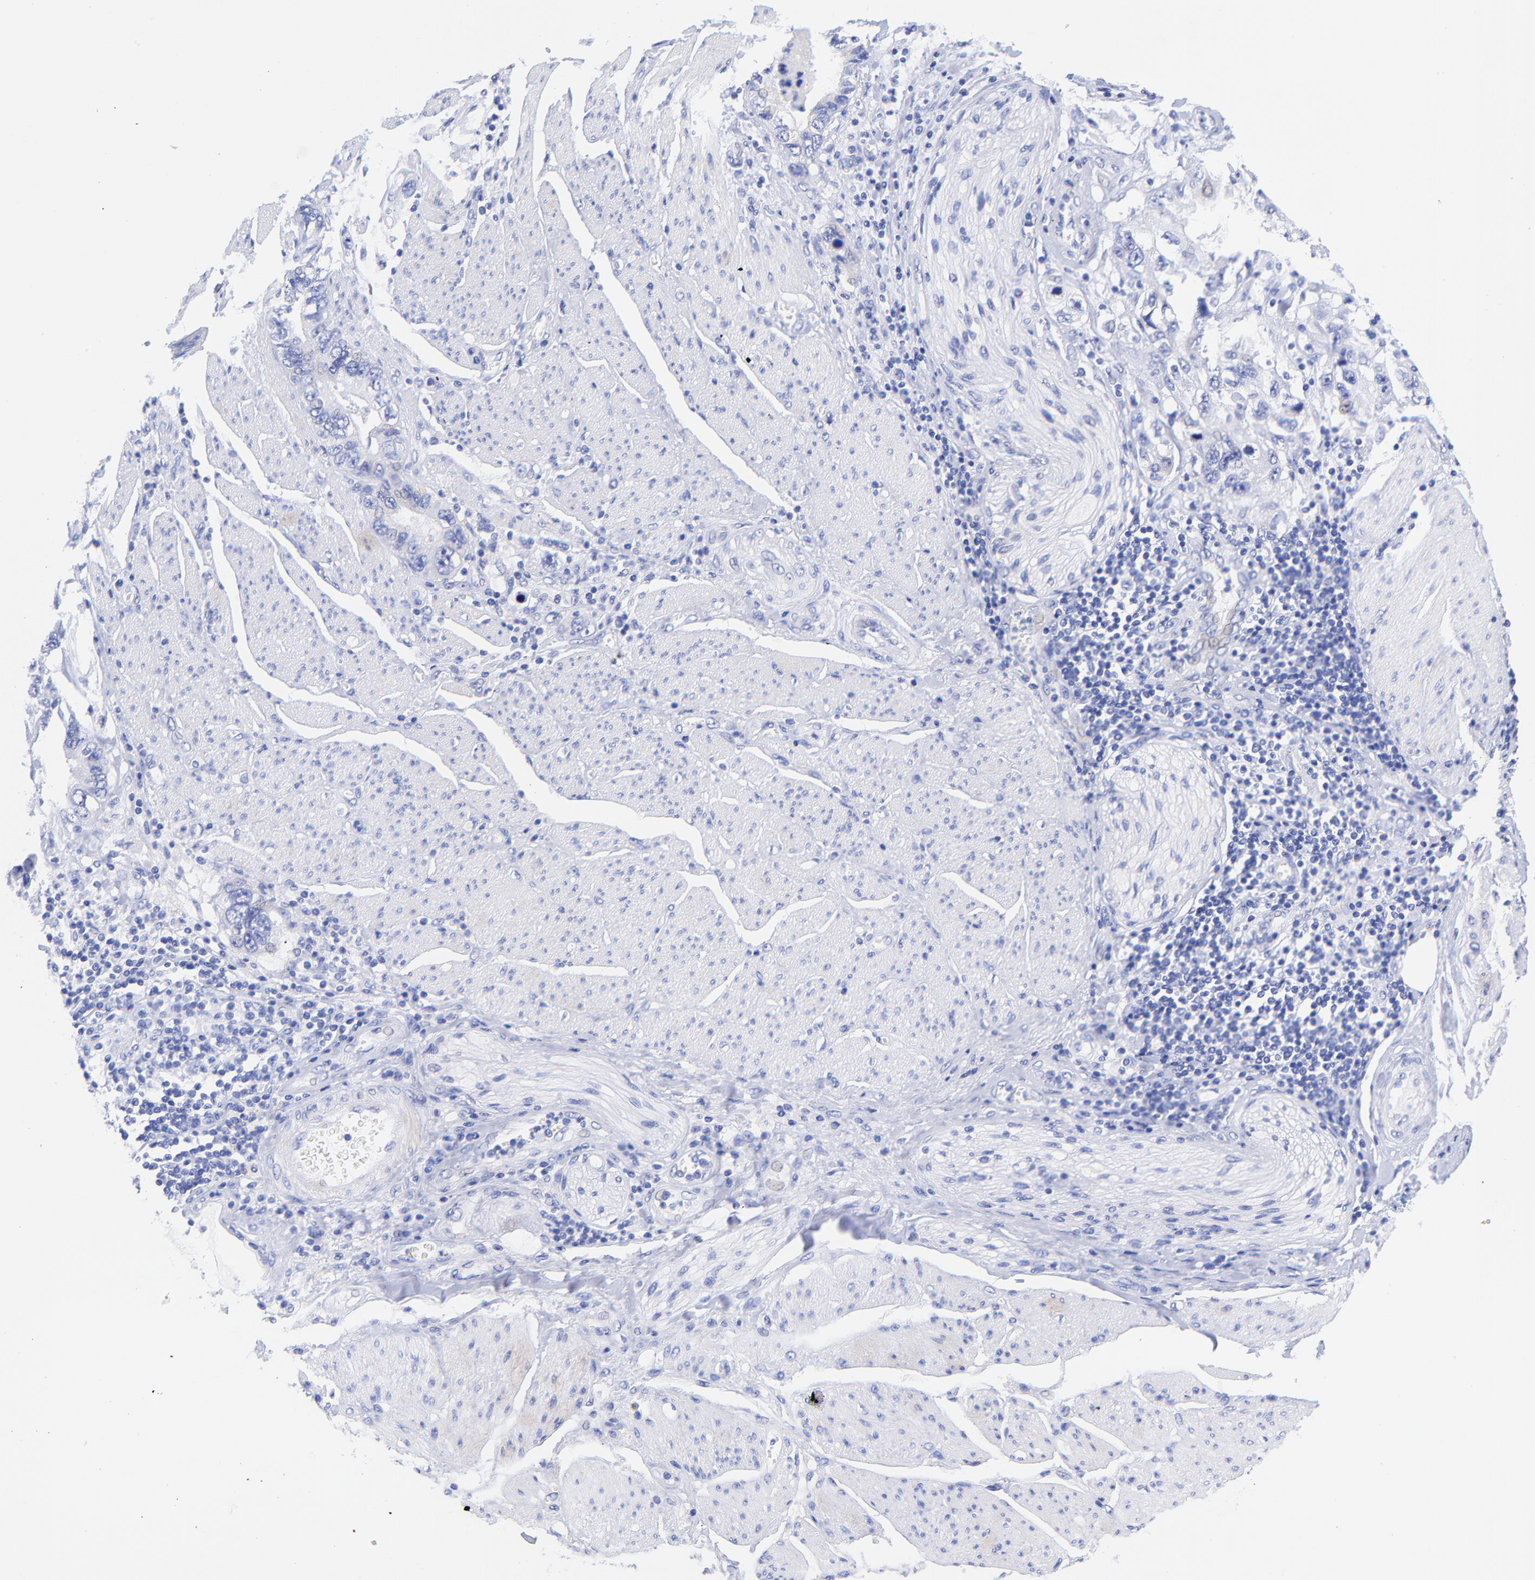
{"staining": {"intensity": "negative", "quantity": "none", "location": "none"}, "tissue": "stomach cancer", "cell_type": "Tumor cells", "image_type": "cancer", "snomed": [{"axis": "morphology", "description": "Adenocarcinoma, NOS"}, {"axis": "topography", "description": "Pancreas"}, {"axis": "topography", "description": "Stomach, upper"}], "caption": "IHC histopathology image of stomach cancer stained for a protein (brown), which shows no expression in tumor cells. The staining is performed using DAB brown chromogen with nuclei counter-stained in using hematoxylin.", "gene": "GPHN", "patient": {"sex": "male", "age": 77}}